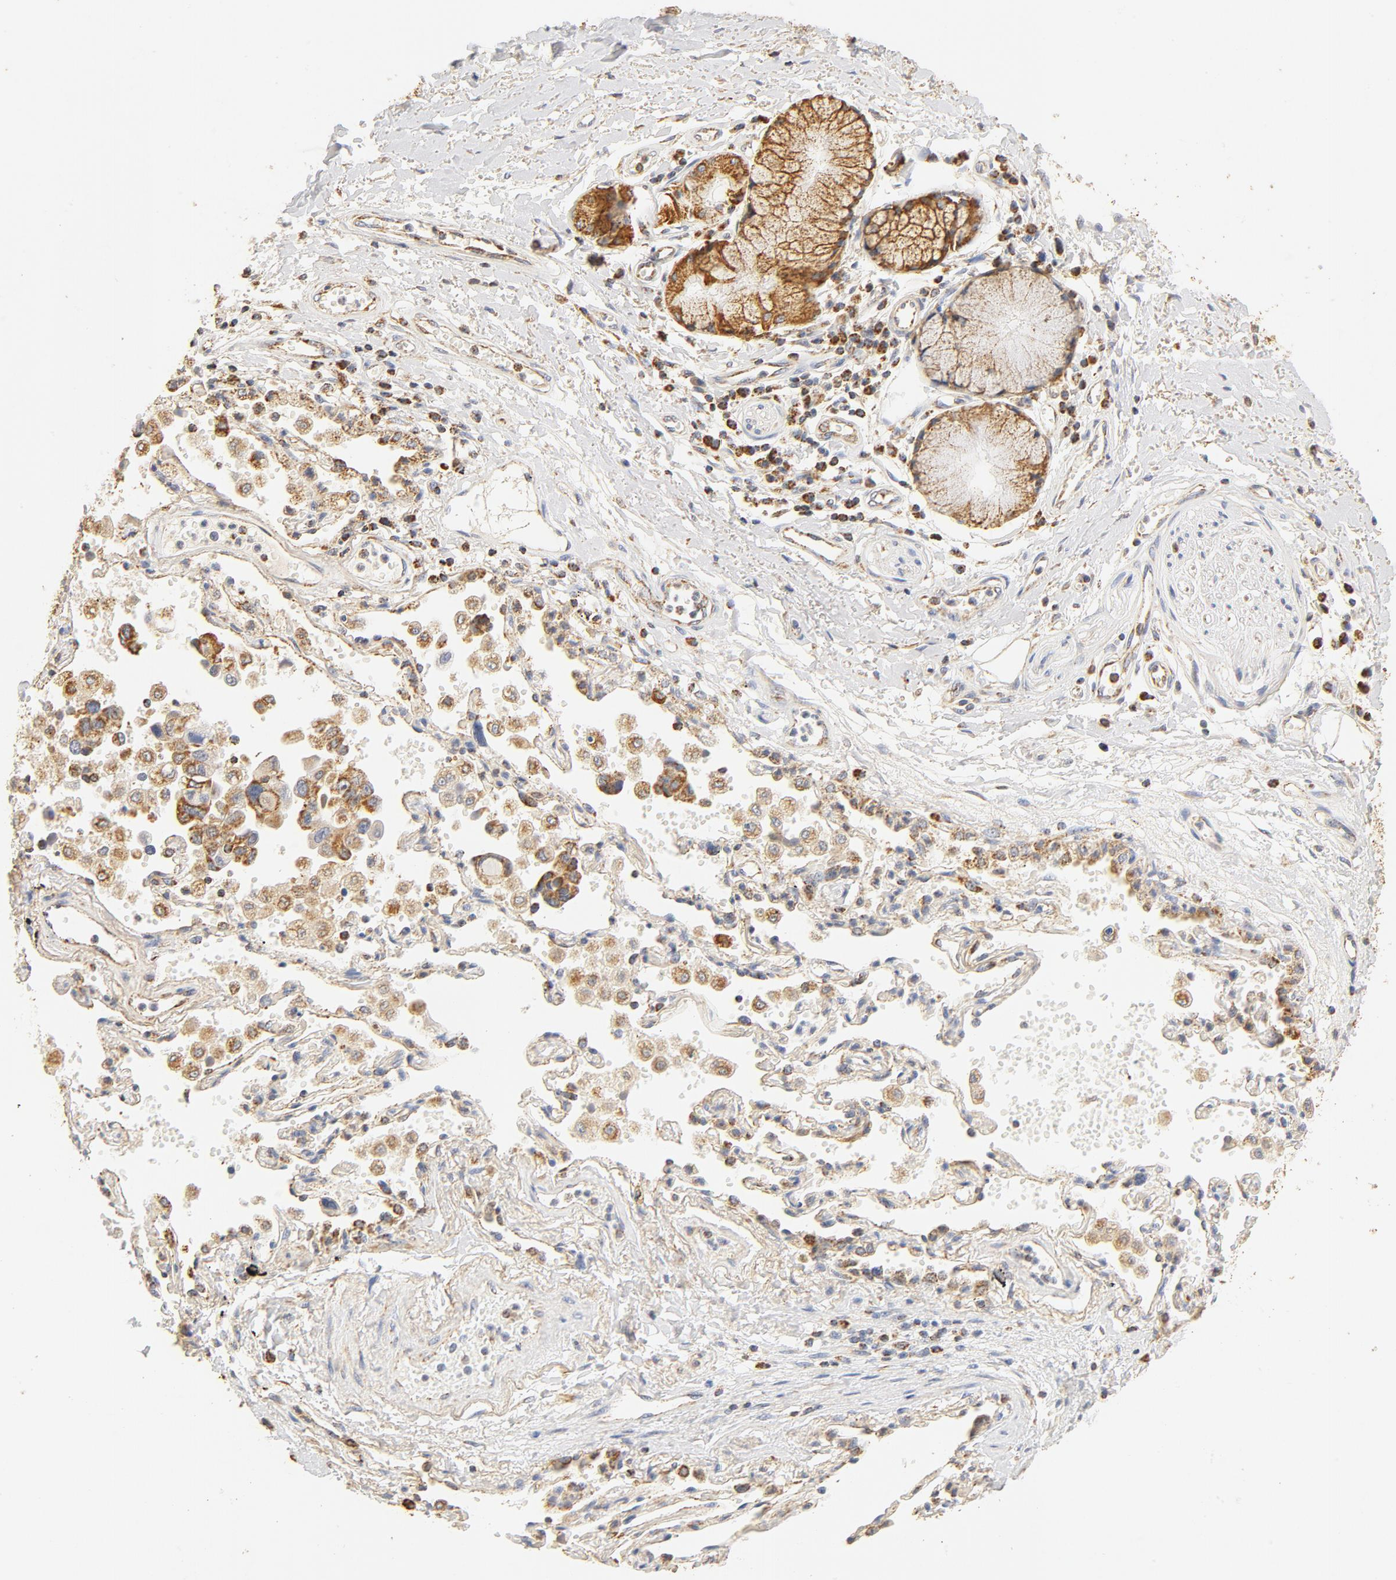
{"staining": {"intensity": "moderate", "quantity": ">75%", "location": "cytoplasmic/membranous"}, "tissue": "adipose tissue", "cell_type": "Adipocytes", "image_type": "normal", "snomed": [{"axis": "morphology", "description": "Normal tissue, NOS"}, {"axis": "morphology", "description": "Adenocarcinoma, NOS"}, {"axis": "topography", "description": "Cartilage tissue"}, {"axis": "topography", "description": "Bronchus"}, {"axis": "topography", "description": "Lung"}], "caption": "Adipose tissue stained with DAB immunohistochemistry demonstrates medium levels of moderate cytoplasmic/membranous expression in about >75% of adipocytes. (DAB IHC with brightfield microscopy, high magnification).", "gene": "COX4I1", "patient": {"sex": "female", "age": 67}}